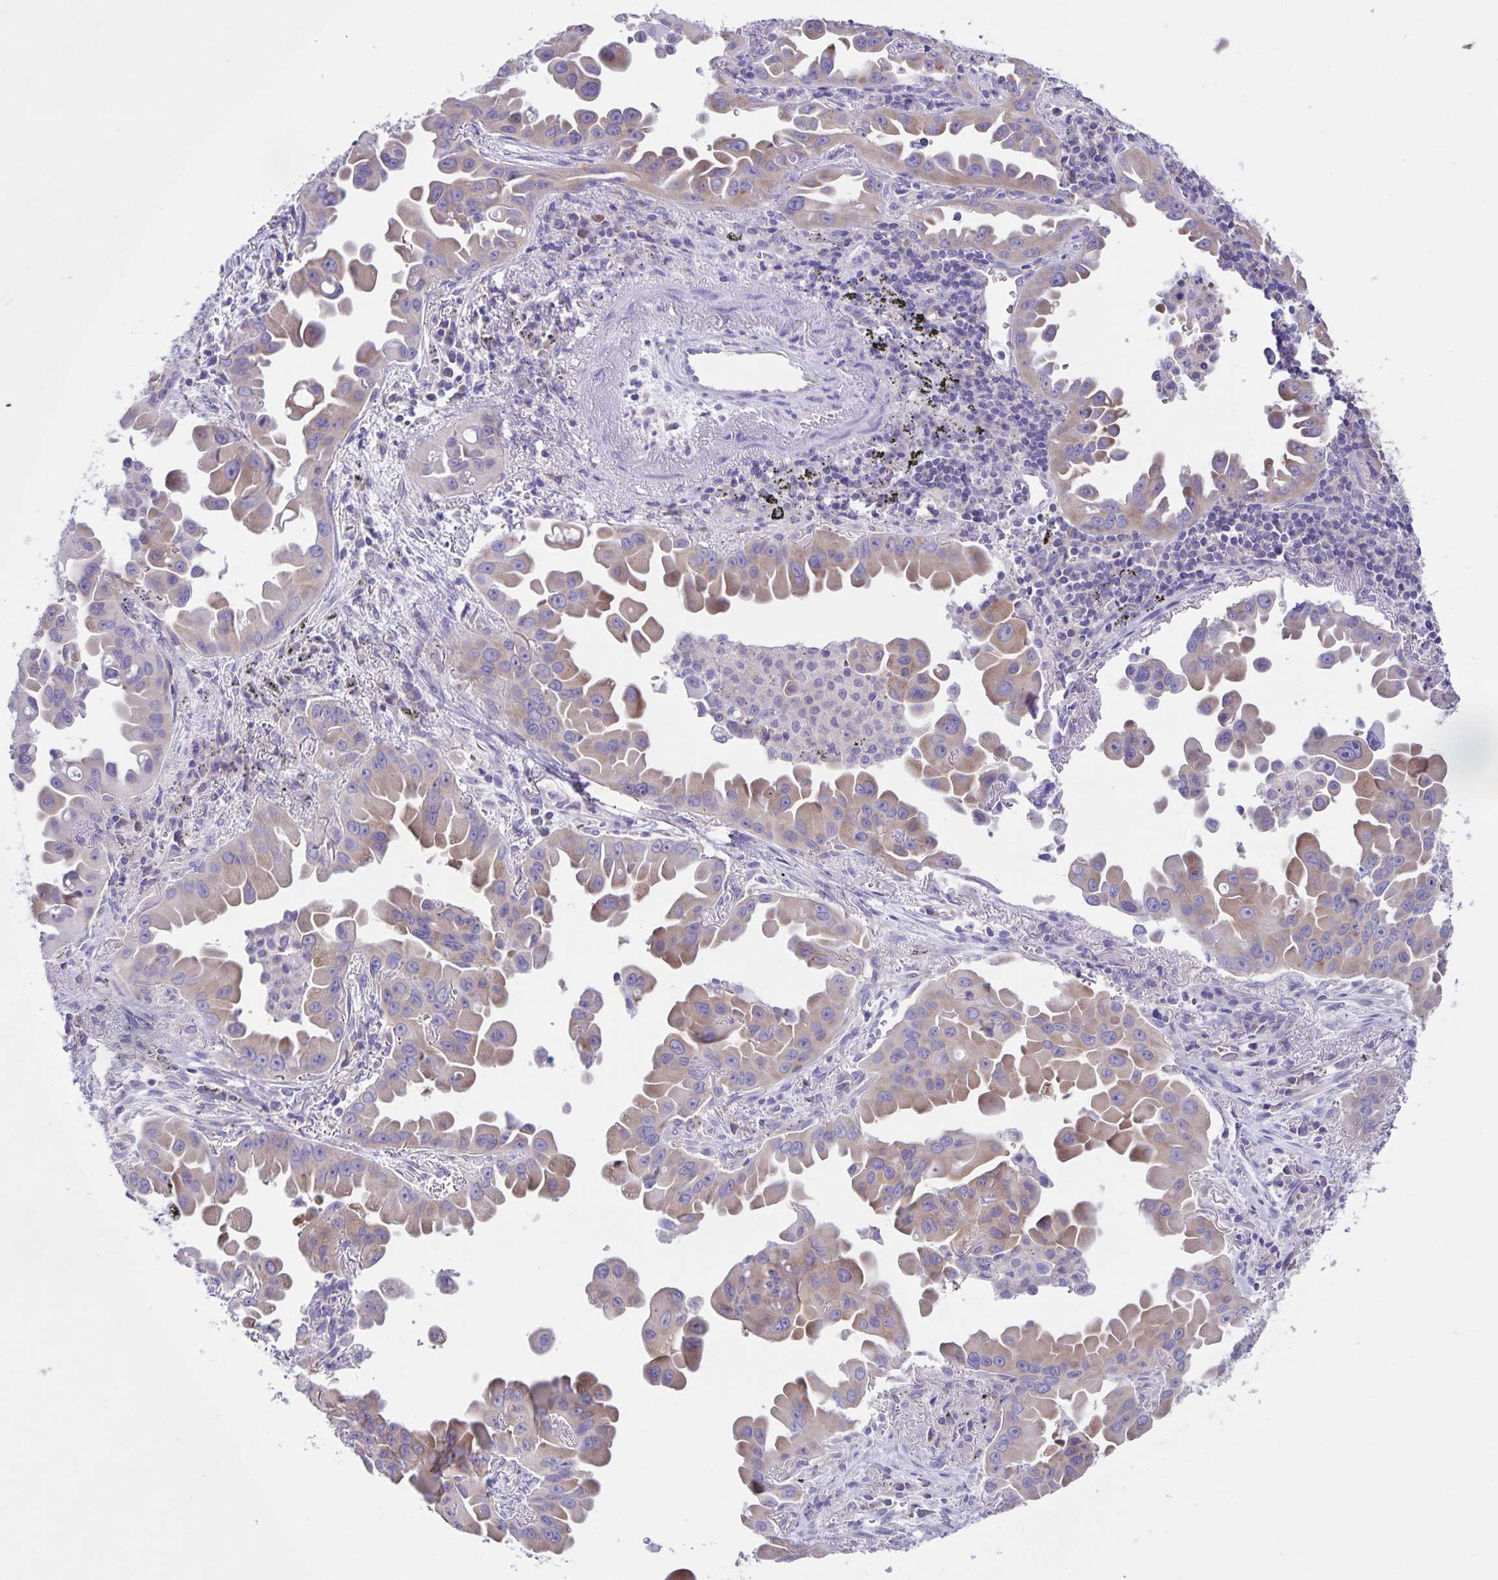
{"staining": {"intensity": "weak", "quantity": "25%-75%", "location": "cytoplasmic/membranous"}, "tissue": "lung cancer", "cell_type": "Tumor cells", "image_type": "cancer", "snomed": [{"axis": "morphology", "description": "Adenocarcinoma, NOS"}, {"axis": "topography", "description": "Lung"}], "caption": "Lung cancer (adenocarcinoma) was stained to show a protein in brown. There is low levels of weak cytoplasmic/membranous staining in approximately 25%-75% of tumor cells. (DAB IHC, brown staining for protein, blue staining for nuclei).", "gene": "CAPSL", "patient": {"sex": "male", "age": 68}}